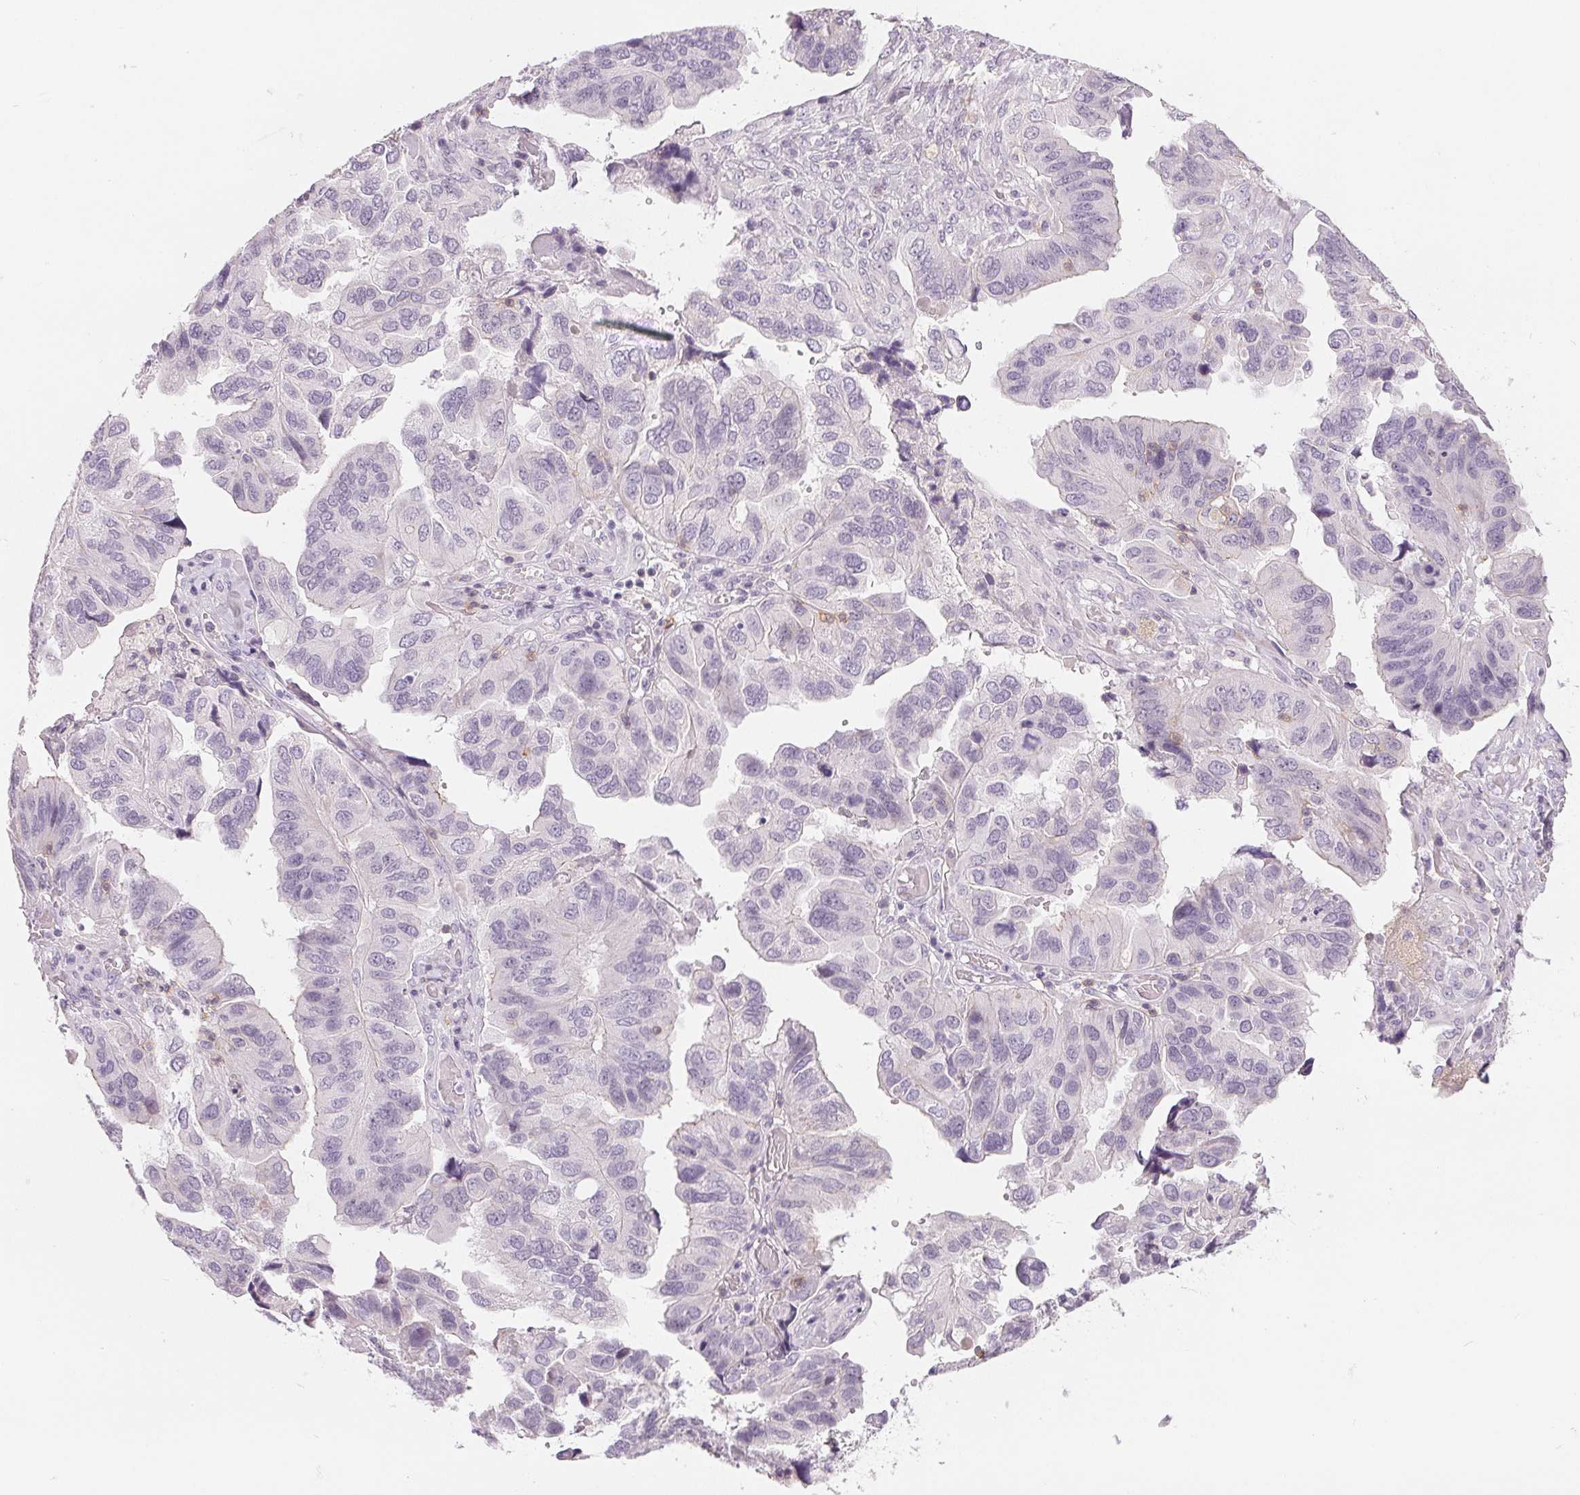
{"staining": {"intensity": "negative", "quantity": "none", "location": "none"}, "tissue": "ovarian cancer", "cell_type": "Tumor cells", "image_type": "cancer", "snomed": [{"axis": "morphology", "description": "Cystadenocarcinoma, serous, NOS"}, {"axis": "topography", "description": "Ovary"}], "caption": "An image of ovarian serous cystadenocarcinoma stained for a protein reveals no brown staining in tumor cells.", "gene": "CD69", "patient": {"sex": "female", "age": 79}}